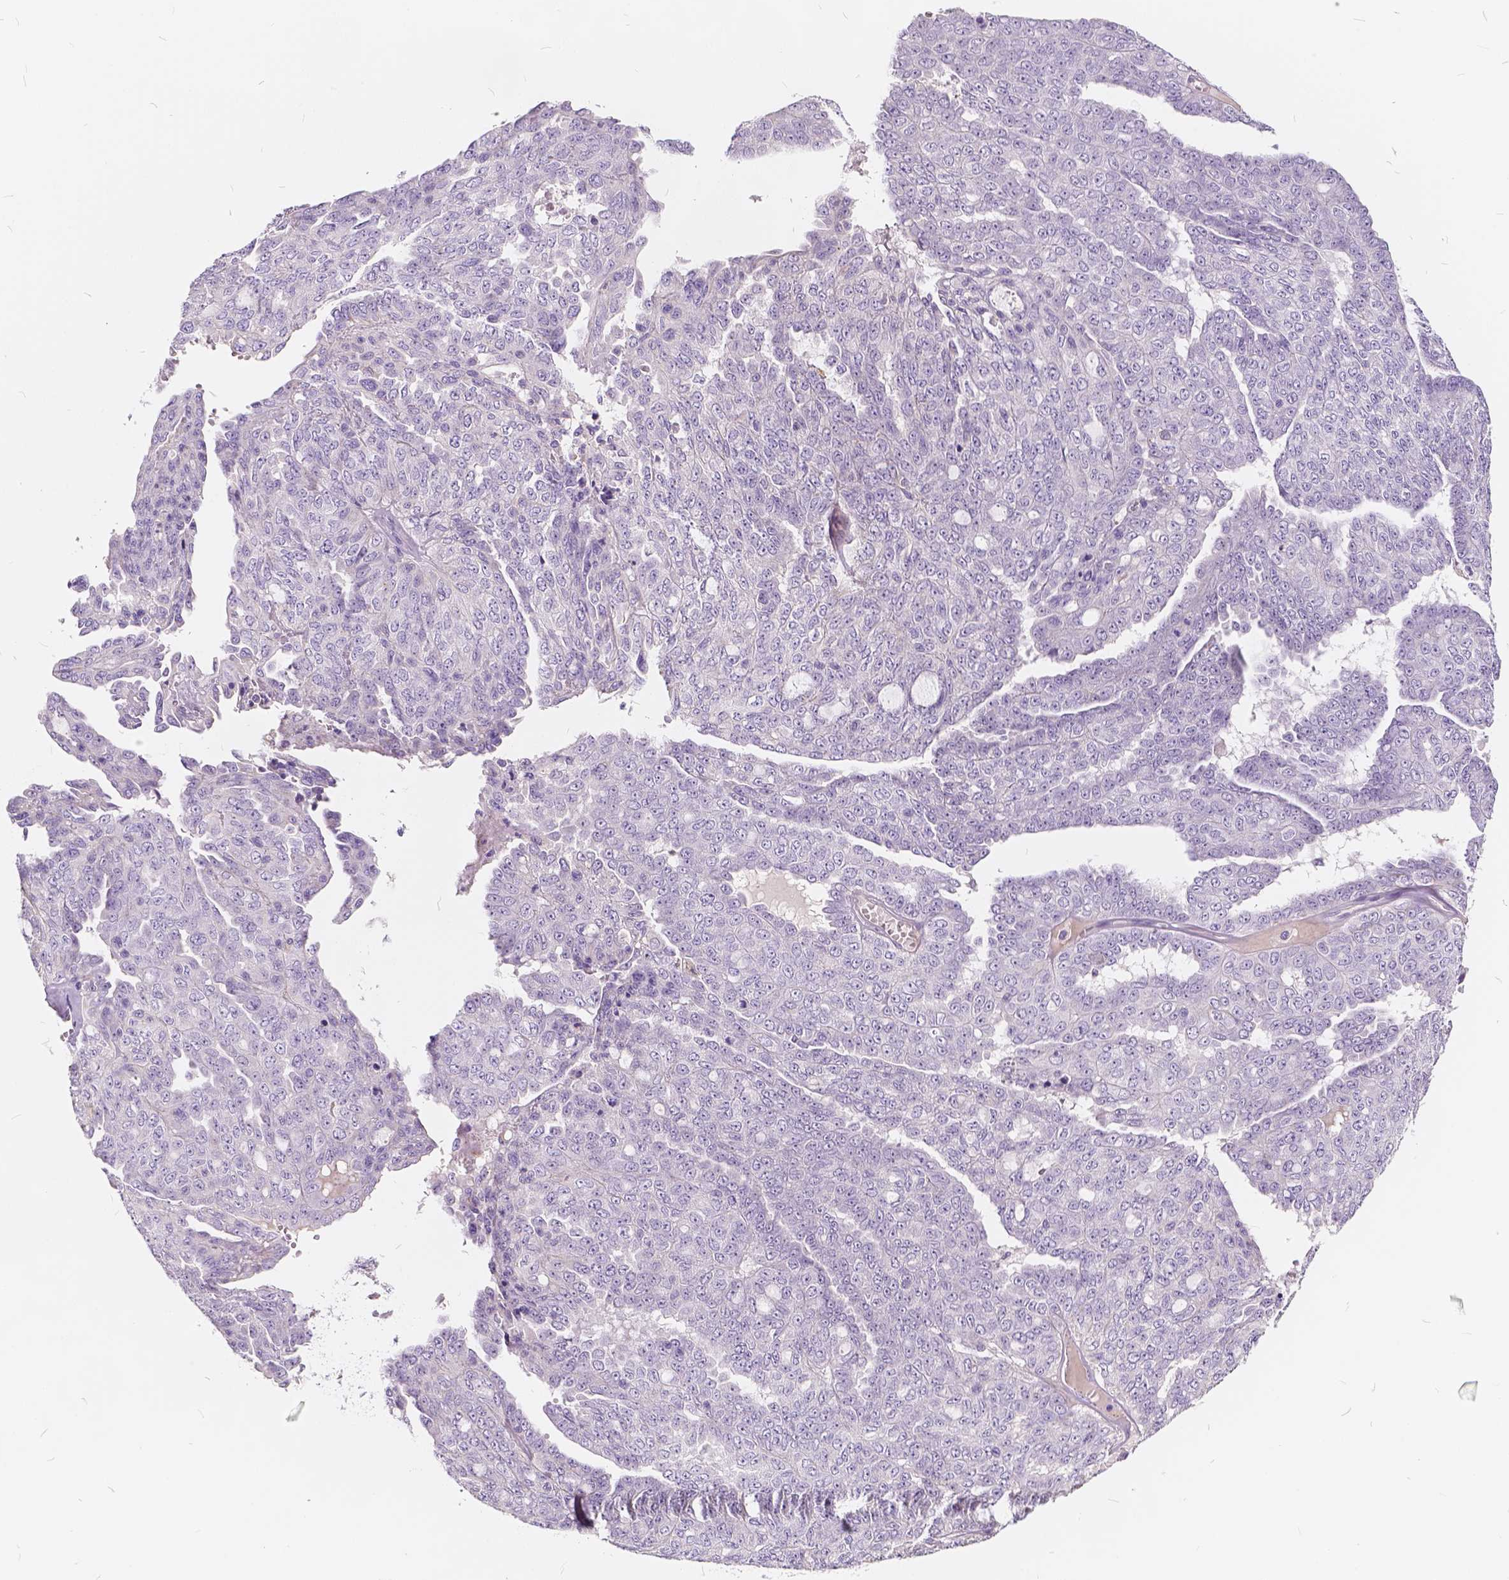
{"staining": {"intensity": "negative", "quantity": "none", "location": "none"}, "tissue": "ovarian cancer", "cell_type": "Tumor cells", "image_type": "cancer", "snomed": [{"axis": "morphology", "description": "Cystadenocarcinoma, serous, NOS"}, {"axis": "topography", "description": "Ovary"}], "caption": "High power microscopy micrograph of an immunohistochemistry photomicrograph of ovarian serous cystadenocarcinoma, revealing no significant expression in tumor cells.", "gene": "KIAA0513", "patient": {"sex": "female", "age": 71}}